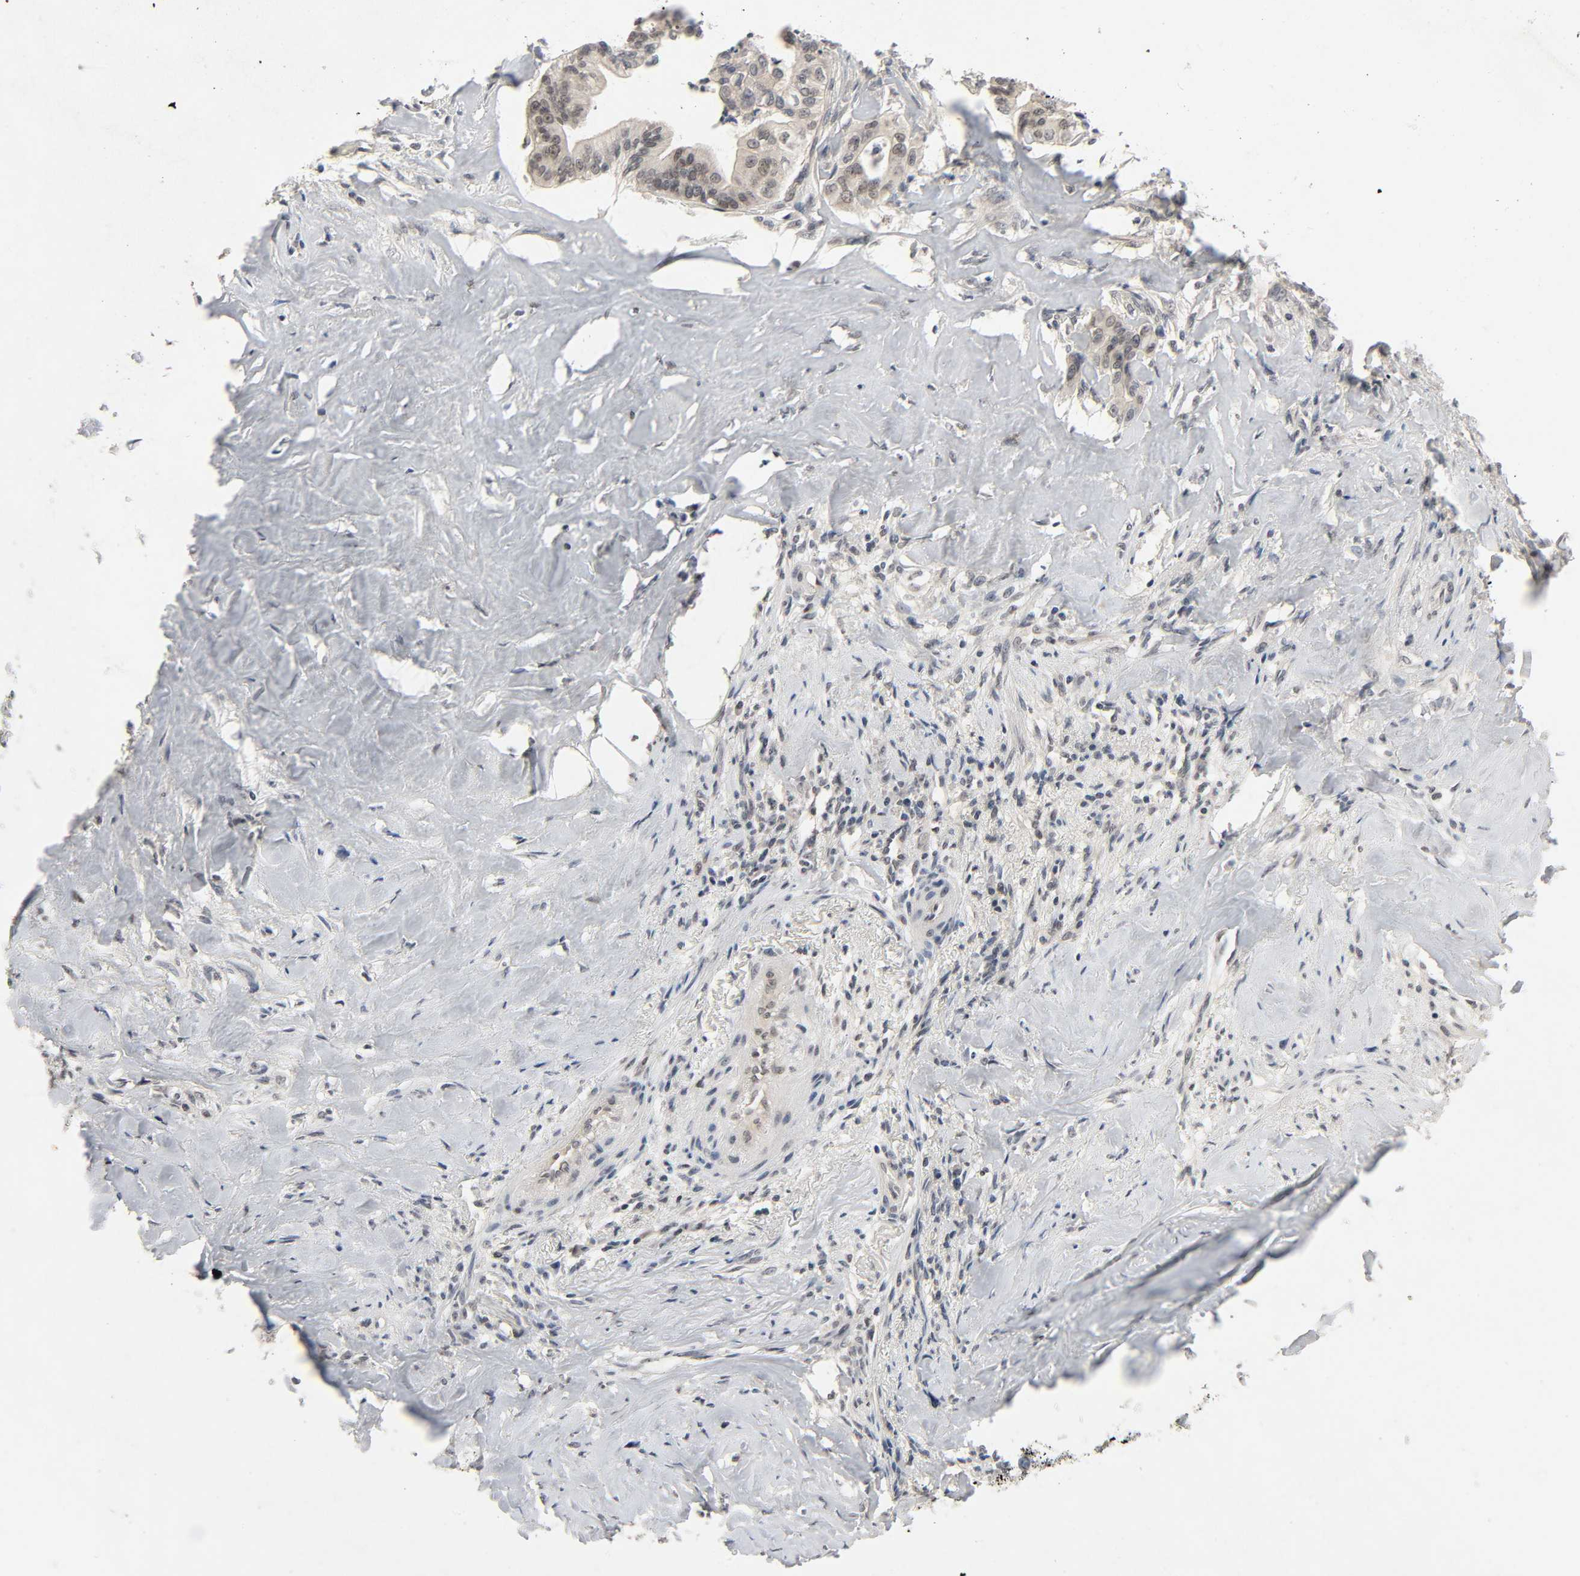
{"staining": {"intensity": "weak", "quantity": "25%-75%", "location": "nuclear"}, "tissue": "liver cancer", "cell_type": "Tumor cells", "image_type": "cancer", "snomed": [{"axis": "morphology", "description": "Cholangiocarcinoma"}, {"axis": "topography", "description": "Liver"}], "caption": "A brown stain labels weak nuclear expression of a protein in human liver cholangiocarcinoma tumor cells.", "gene": "MAPKAPK5", "patient": {"sex": "female", "age": 67}}